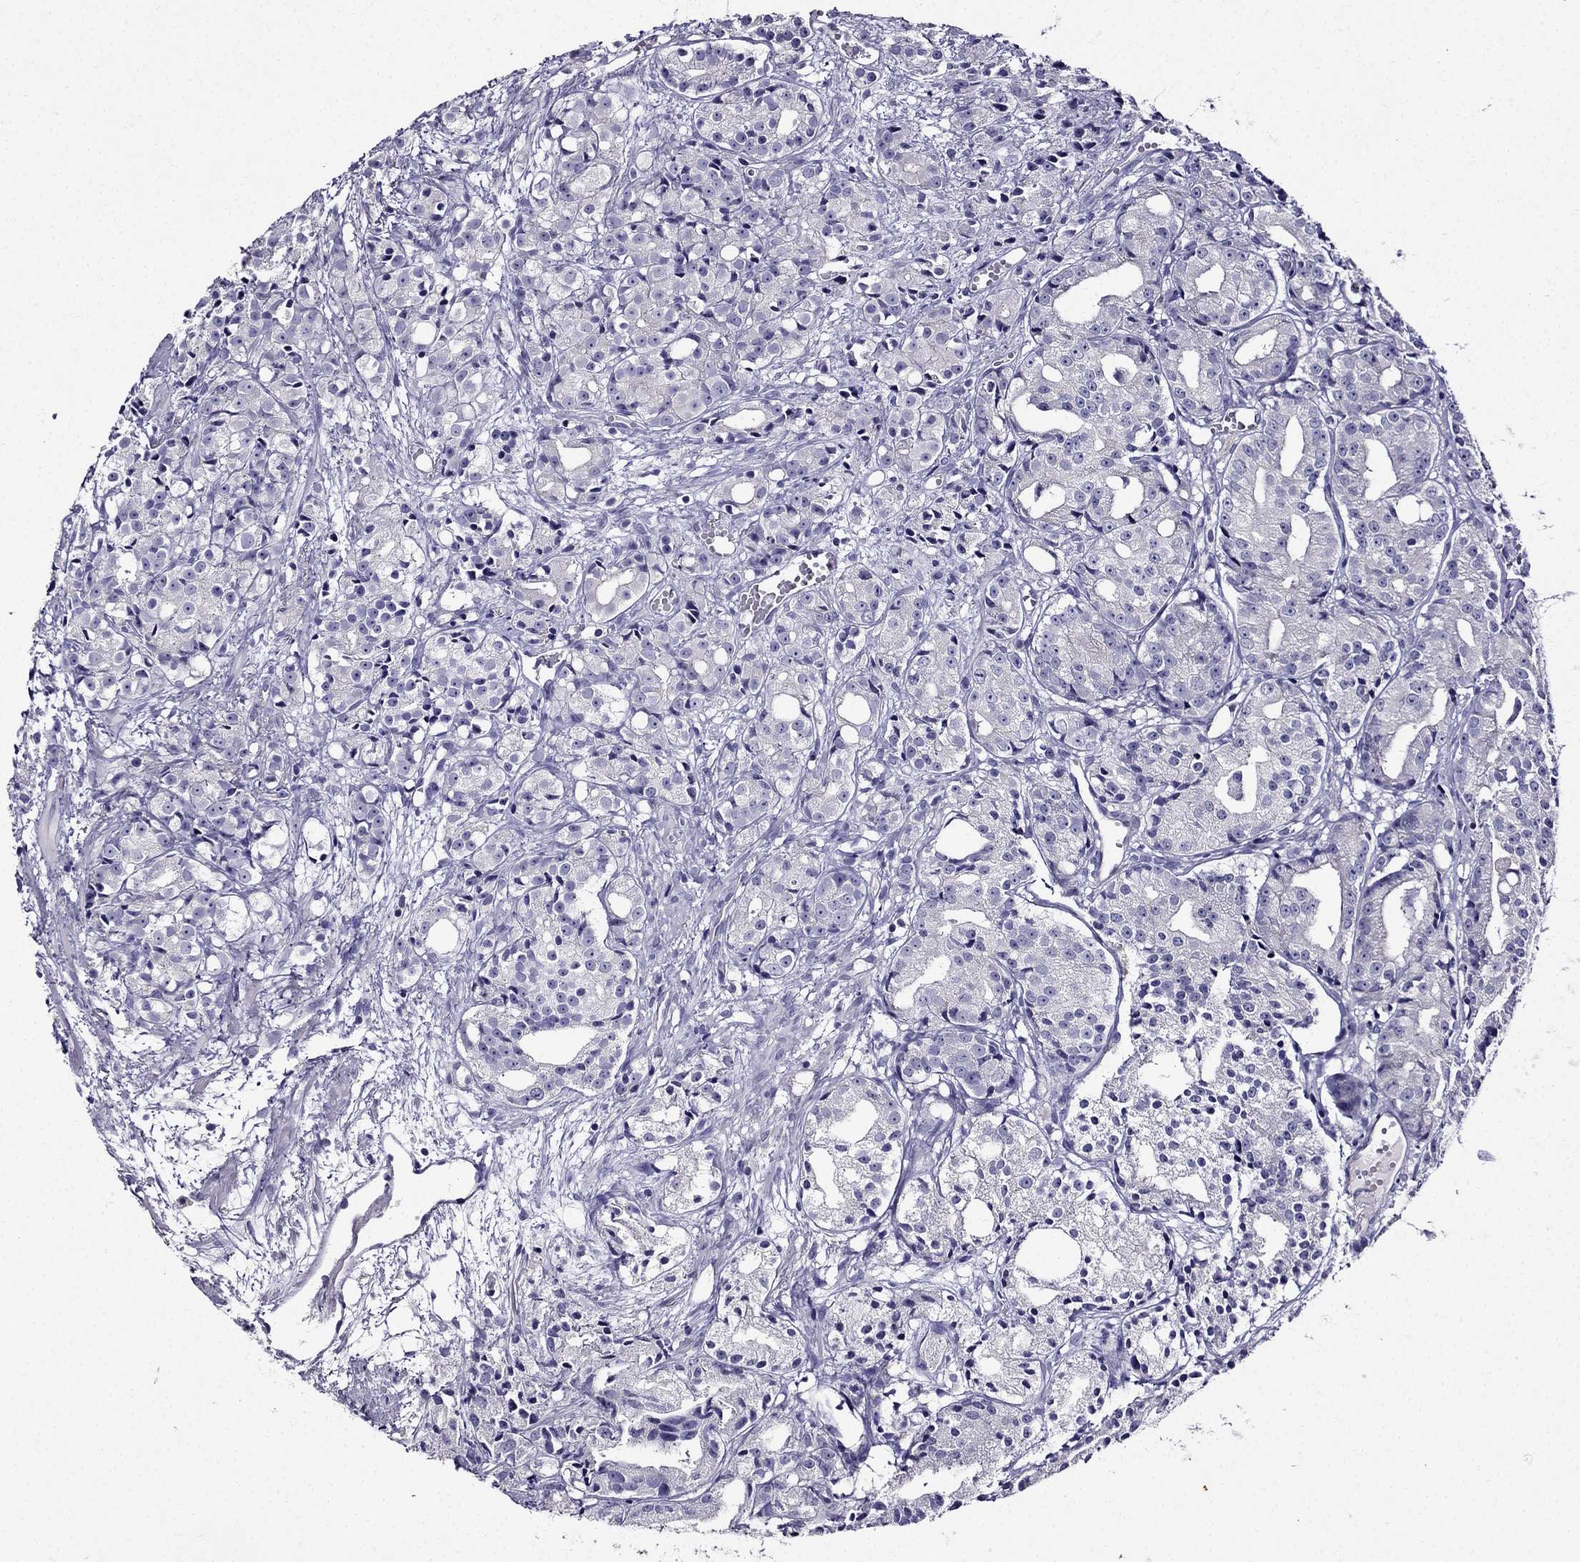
{"staining": {"intensity": "negative", "quantity": "none", "location": "none"}, "tissue": "prostate cancer", "cell_type": "Tumor cells", "image_type": "cancer", "snomed": [{"axis": "morphology", "description": "Adenocarcinoma, Medium grade"}, {"axis": "topography", "description": "Prostate"}], "caption": "Protein analysis of adenocarcinoma (medium-grade) (prostate) demonstrates no significant staining in tumor cells.", "gene": "TMEM266", "patient": {"sex": "male", "age": 74}}